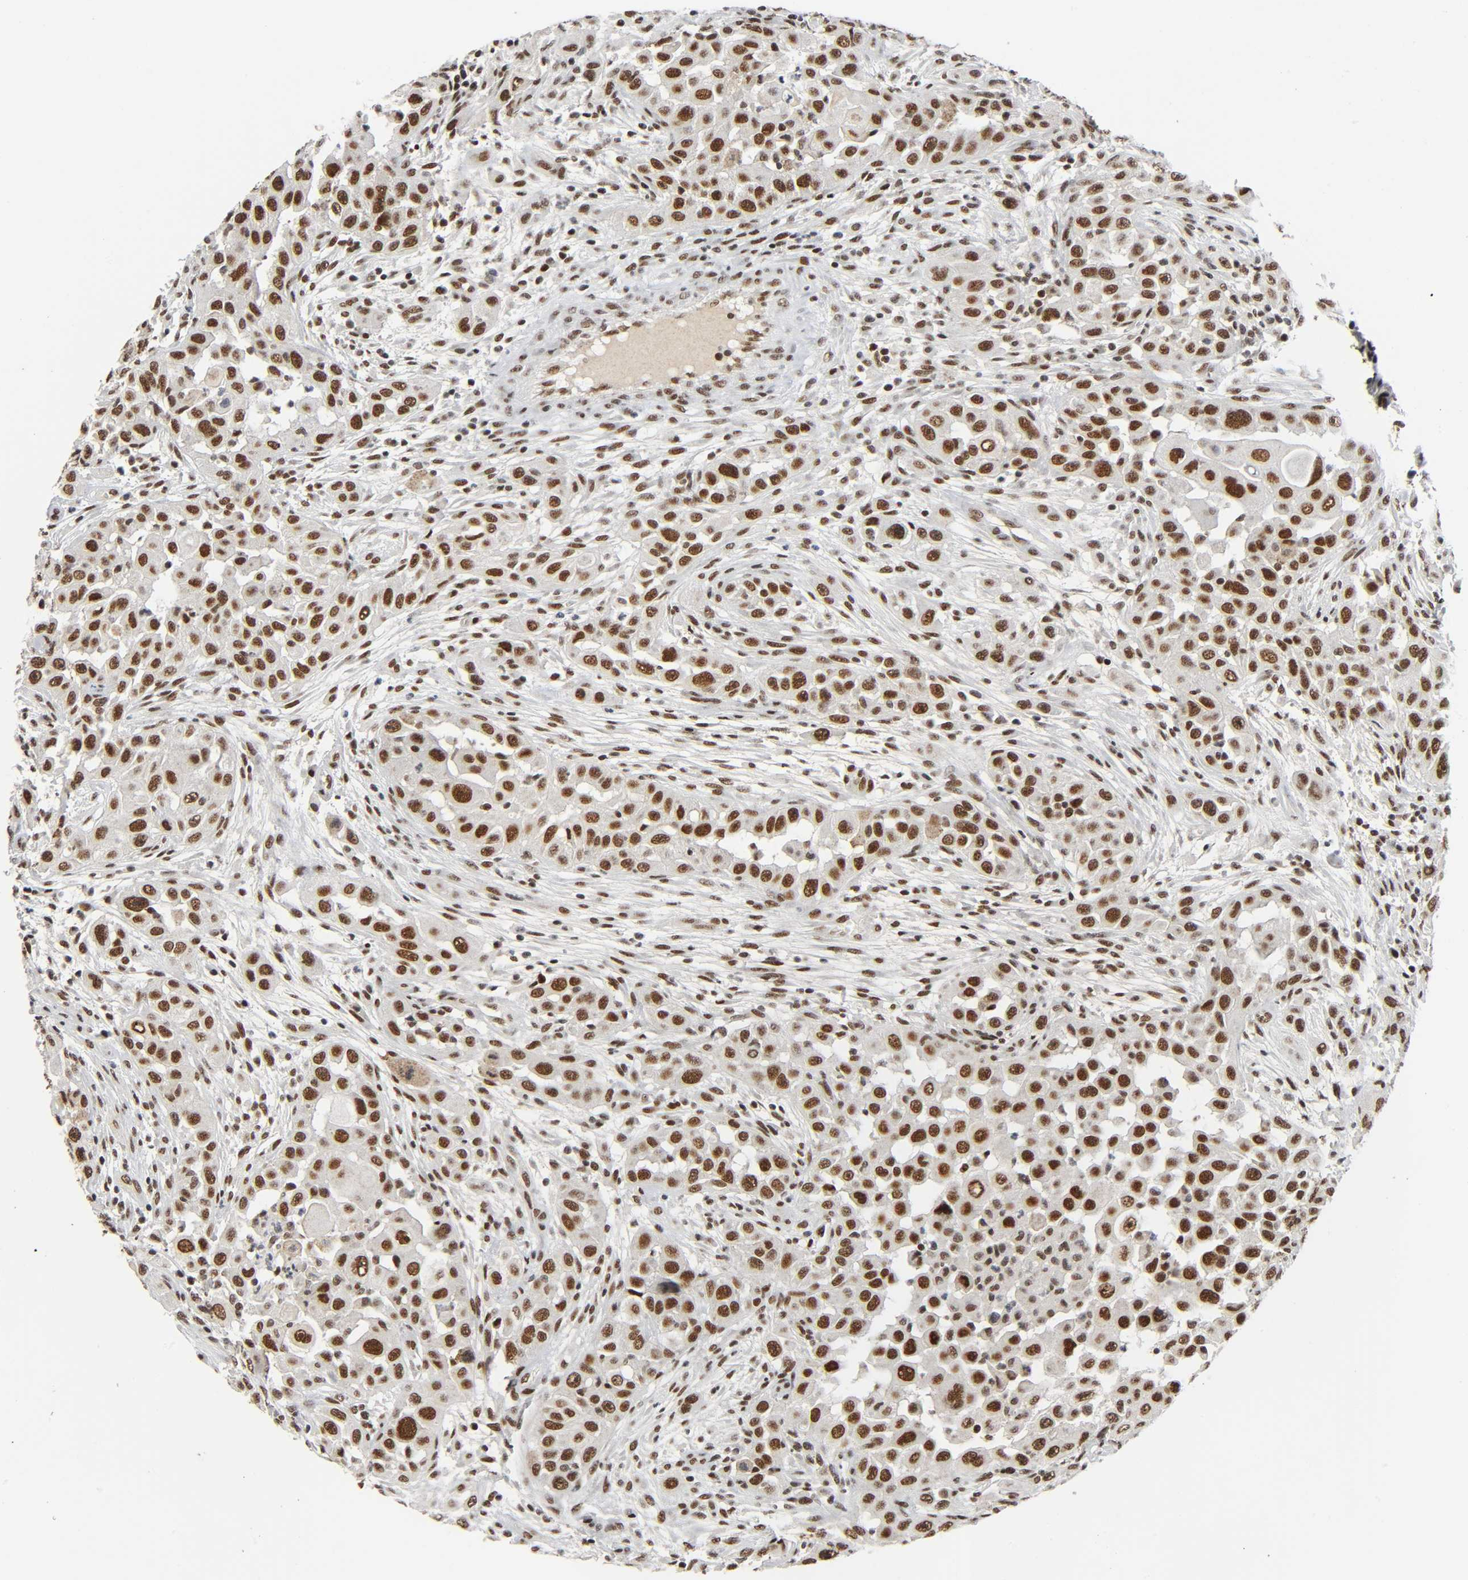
{"staining": {"intensity": "strong", "quantity": ">75%", "location": "nuclear"}, "tissue": "head and neck cancer", "cell_type": "Tumor cells", "image_type": "cancer", "snomed": [{"axis": "morphology", "description": "Carcinoma, NOS"}, {"axis": "topography", "description": "Head-Neck"}], "caption": "There is high levels of strong nuclear staining in tumor cells of head and neck cancer, as demonstrated by immunohistochemical staining (brown color).", "gene": "CDK9", "patient": {"sex": "male", "age": 87}}